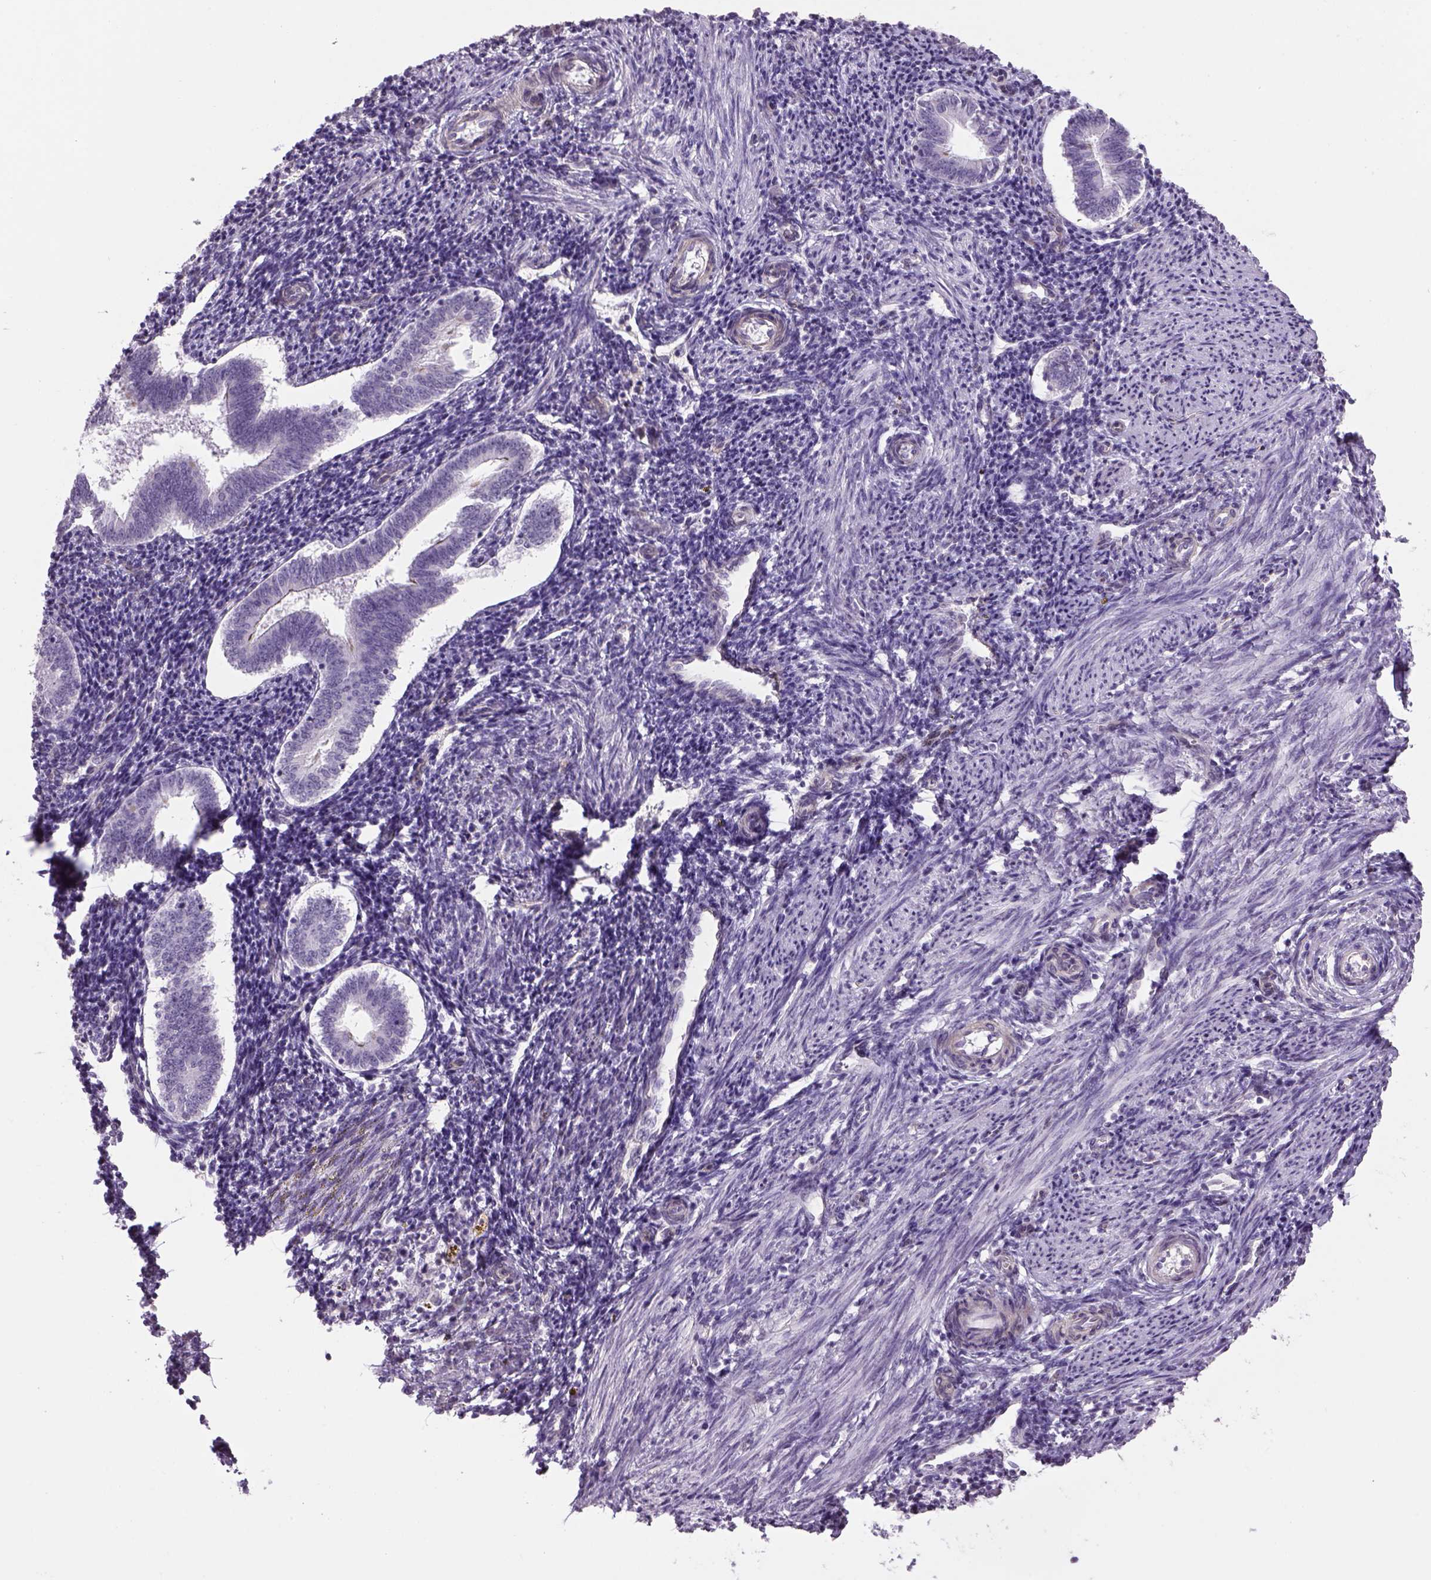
{"staining": {"intensity": "negative", "quantity": "none", "location": "none"}, "tissue": "endometrium", "cell_type": "Cells in endometrial stroma", "image_type": "normal", "snomed": [{"axis": "morphology", "description": "Normal tissue, NOS"}, {"axis": "topography", "description": "Endometrium"}], "caption": "The photomicrograph shows no significant expression in cells in endometrial stroma of endometrium.", "gene": "PRRT1", "patient": {"sex": "female", "age": 25}}